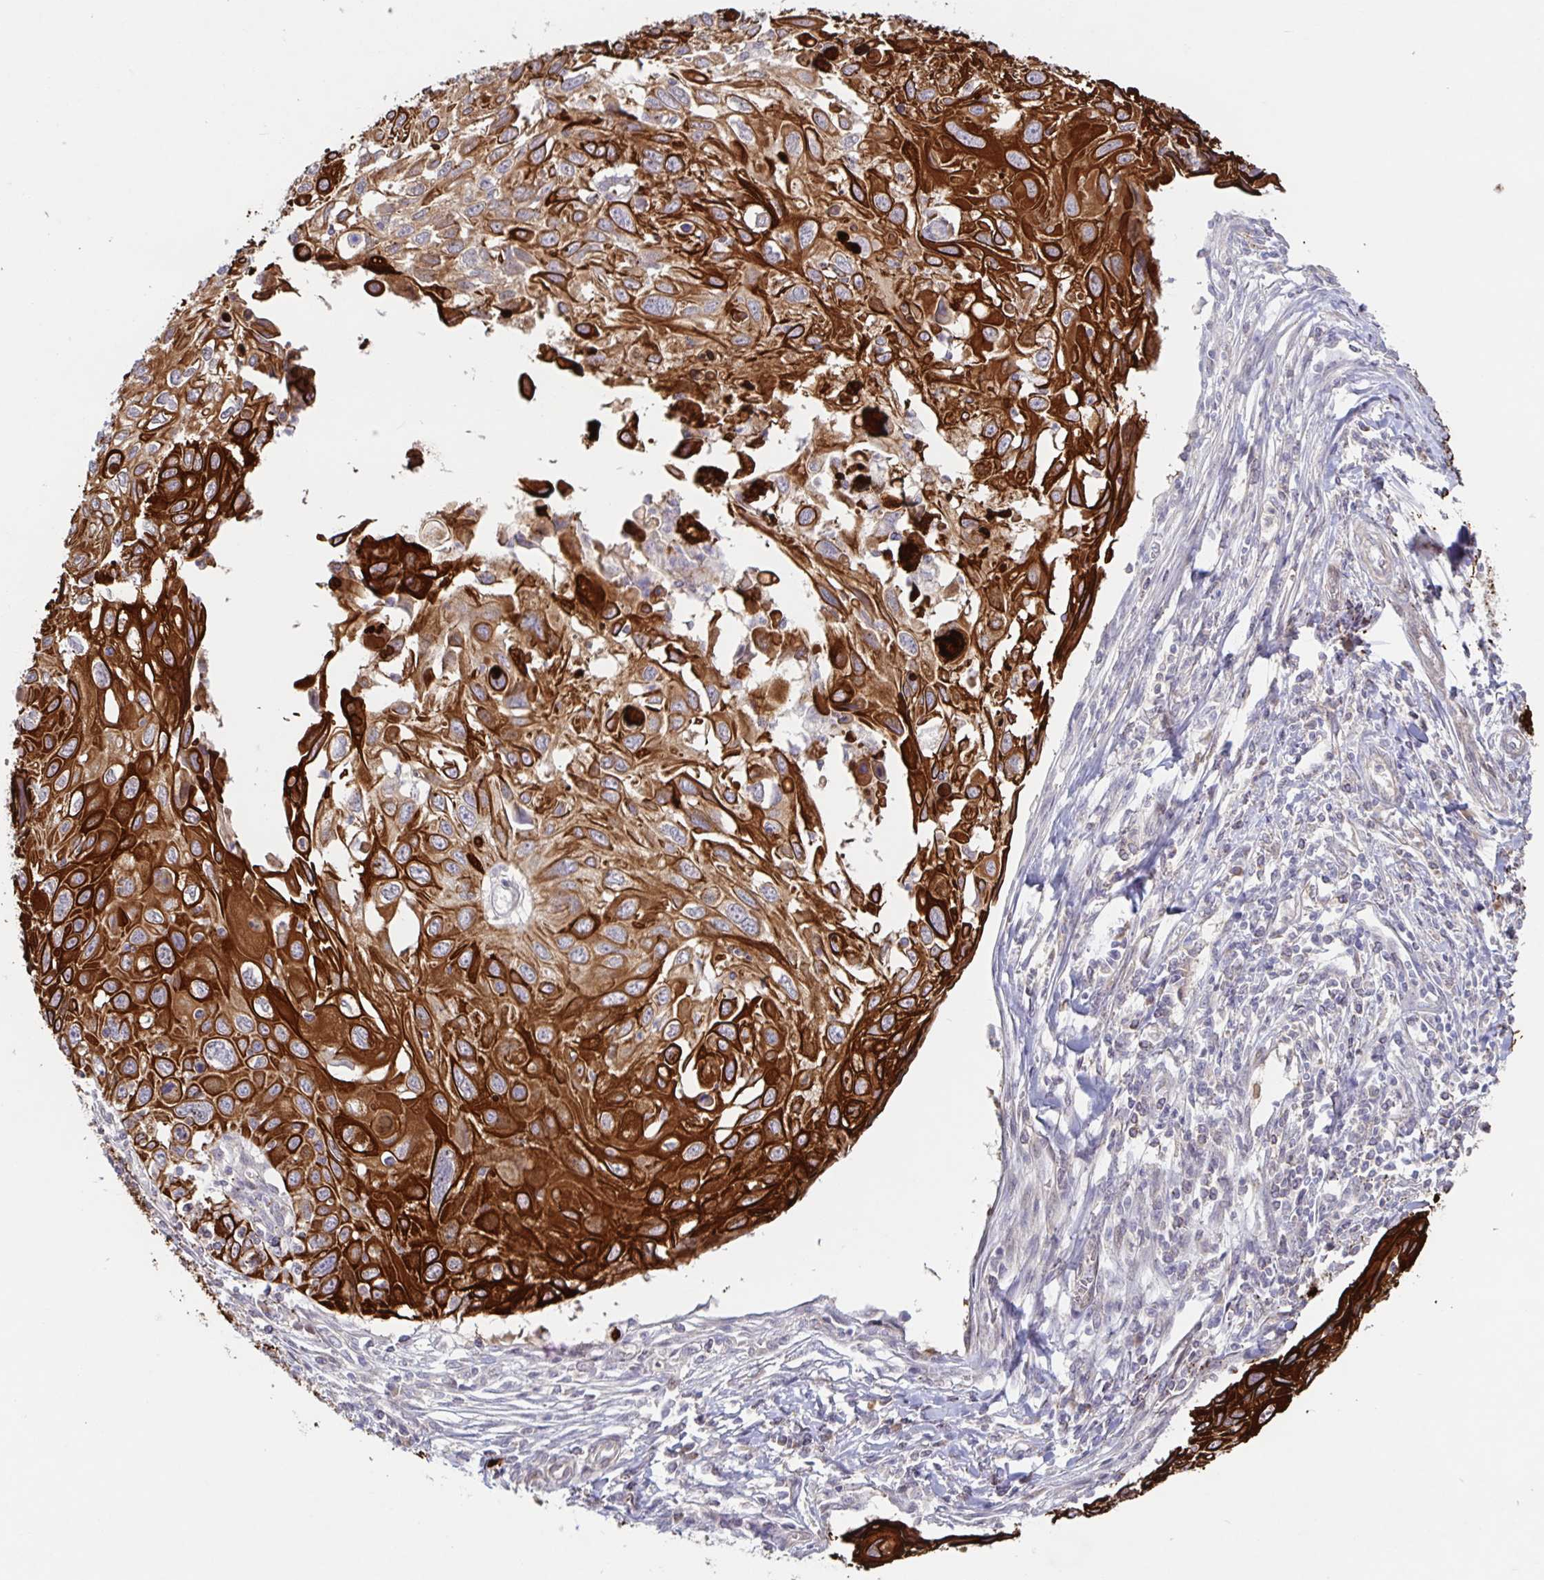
{"staining": {"intensity": "strong", "quantity": ">75%", "location": "cytoplasmic/membranous"}, "tissue": "cervical cancer", "cell_type": "Tumor cells", "image_type": "cancer", "snomed": [{"axis": "morphology", "description": "Squamous cell carcinoma, NOS"}, {"axis": "topography", "description": "Cervix"}], "caption": "Human cervical cancer stained for a protein (brown) reveals strong cytoplasmic/membranous positive positivity in about >75% of tumor cells.", "gene": "AACS", "patient": {"sex": "female", "age": 70}}